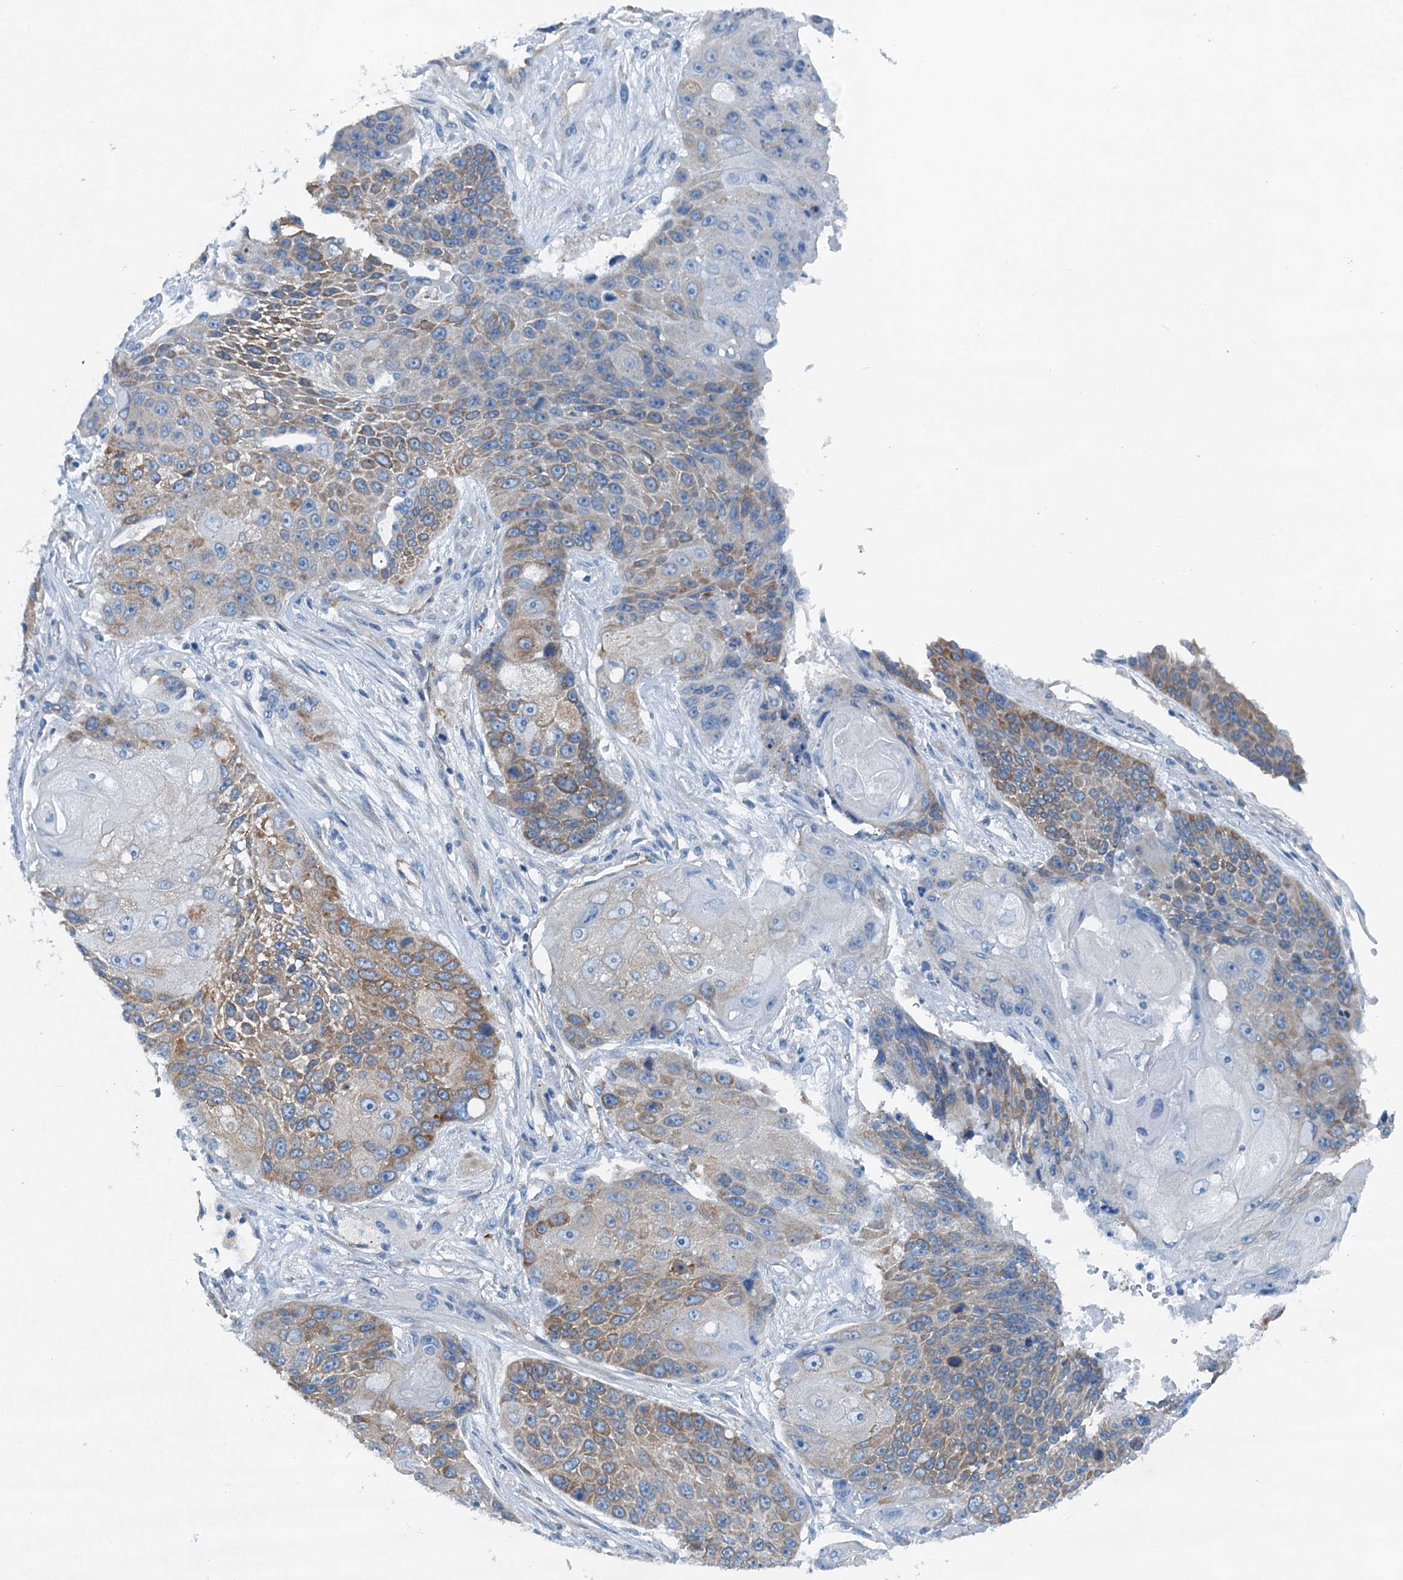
{"staining": {"intensity": "weak", "quantity": "25%-75%", "location": "cytoplasmic/membranous"}, "tissue": "lung cancer", "cell_type": "Tumor cells", "image_type": "cancer", "snomed": [{"axis": "morphology", "description": "Squamous cell carcinoma, NOS"}, {"axis": "topography", "description": "Lung"}], "caption": "A micrograph showing weak cytoplasmic/membranous staining in about 25%-75% of tumor cells in lung cancer, as visualized by brown immunohistochemical staining.", "gene": "TMOD2", "patient": {"sex": "male", "age": 61}}